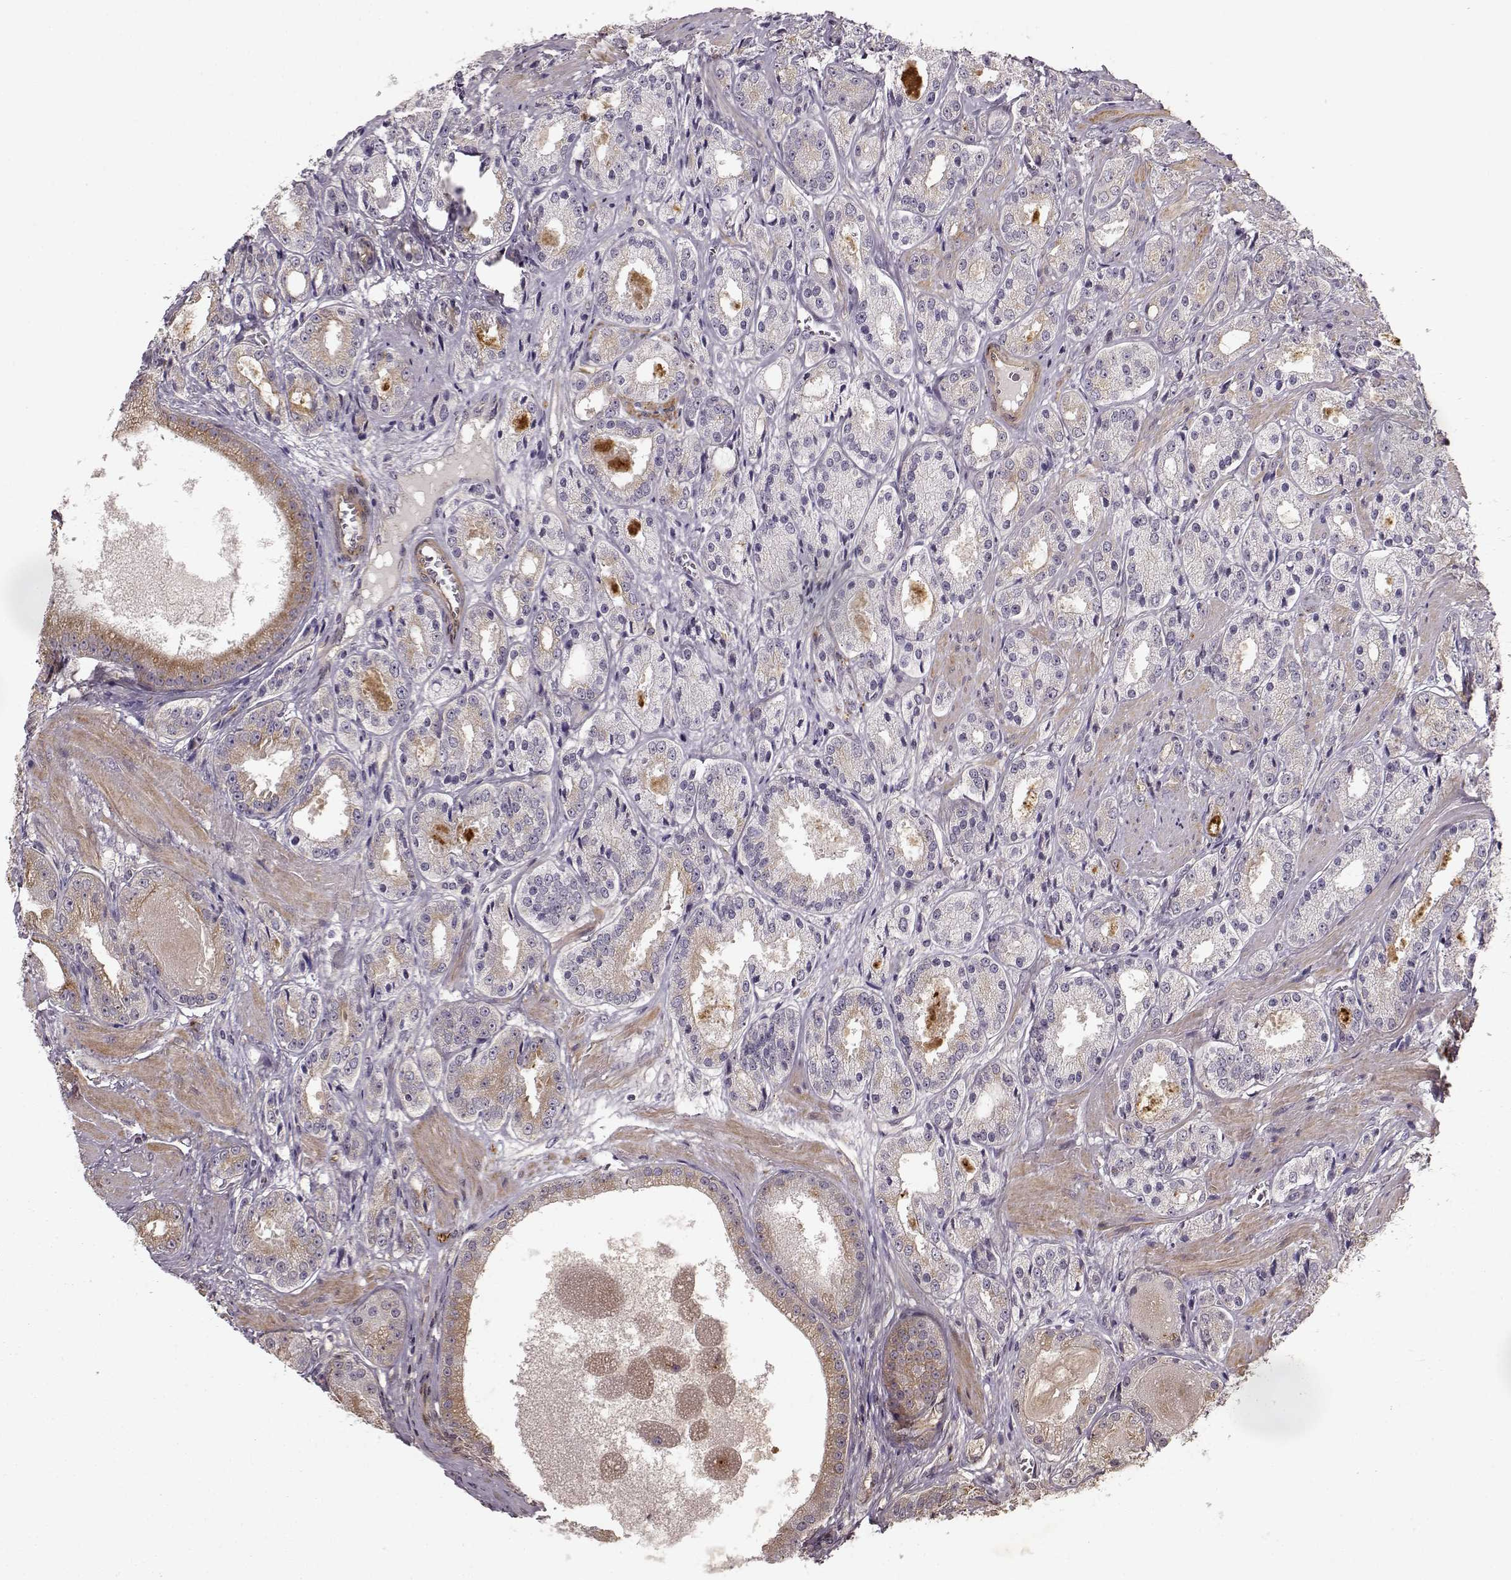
{"staining": {"intensity": "weak", "quantity": "<25%", "location": "cytoplasmic/membranous"}, "tissue": "prostate cancer", "cell_type": "Tumor cells", "image_type": "cancer", "snomed": [{"axis": "morphology", "description": "Adenocarcinoma, High grade"}, {"axis": "topography", "description": "Prostate"}], "caption": "Prostate high-grade adenocarcinoma was stained to show a protein in brown. There is no significant staining in tumor cells. (DAB IHC, high magnification).", "gene": "MTR", "patient": {"sex": "male", "age": 66}}